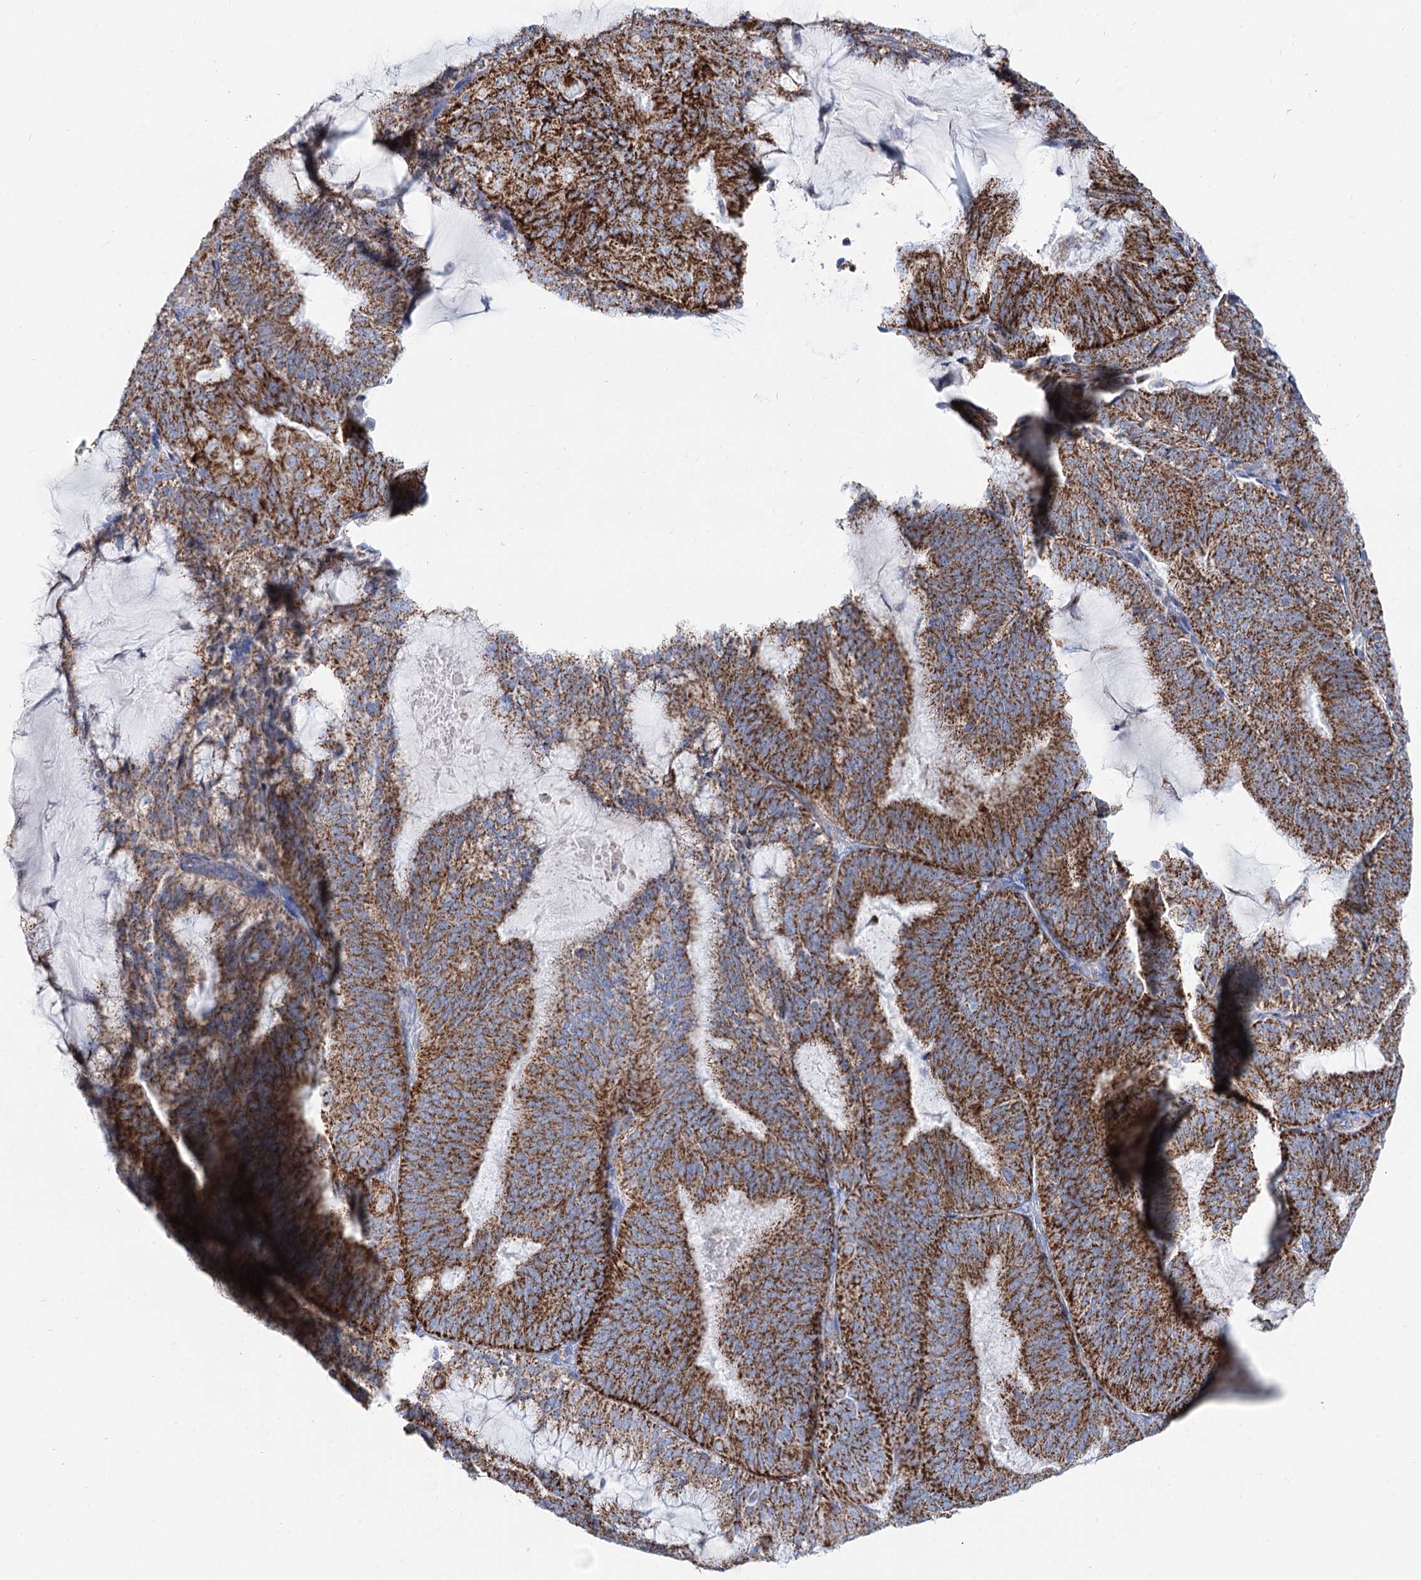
{"staining": {"intensity": "strong", "quantity": ">75%", "location": "cytoplasmic/membranous"}, "tissue": "endometrial cancer", "cell_type": "Tumor cells", "image_type": "cancer", "snomed": [{"axis": "morphology", "description": "Adenocarcinoma, NOS"}, {"axis": "topography", "description": "Endometrium"}], "caption": "Strong cytoplasmic/membranous positivity for a protein is seen in approximately >75% of tumor cells of adenocarcinoma (endometrial) using immunohistochemistry.", "gene": "MCCC2", "patient": {"sex": "female", "age": 81}}